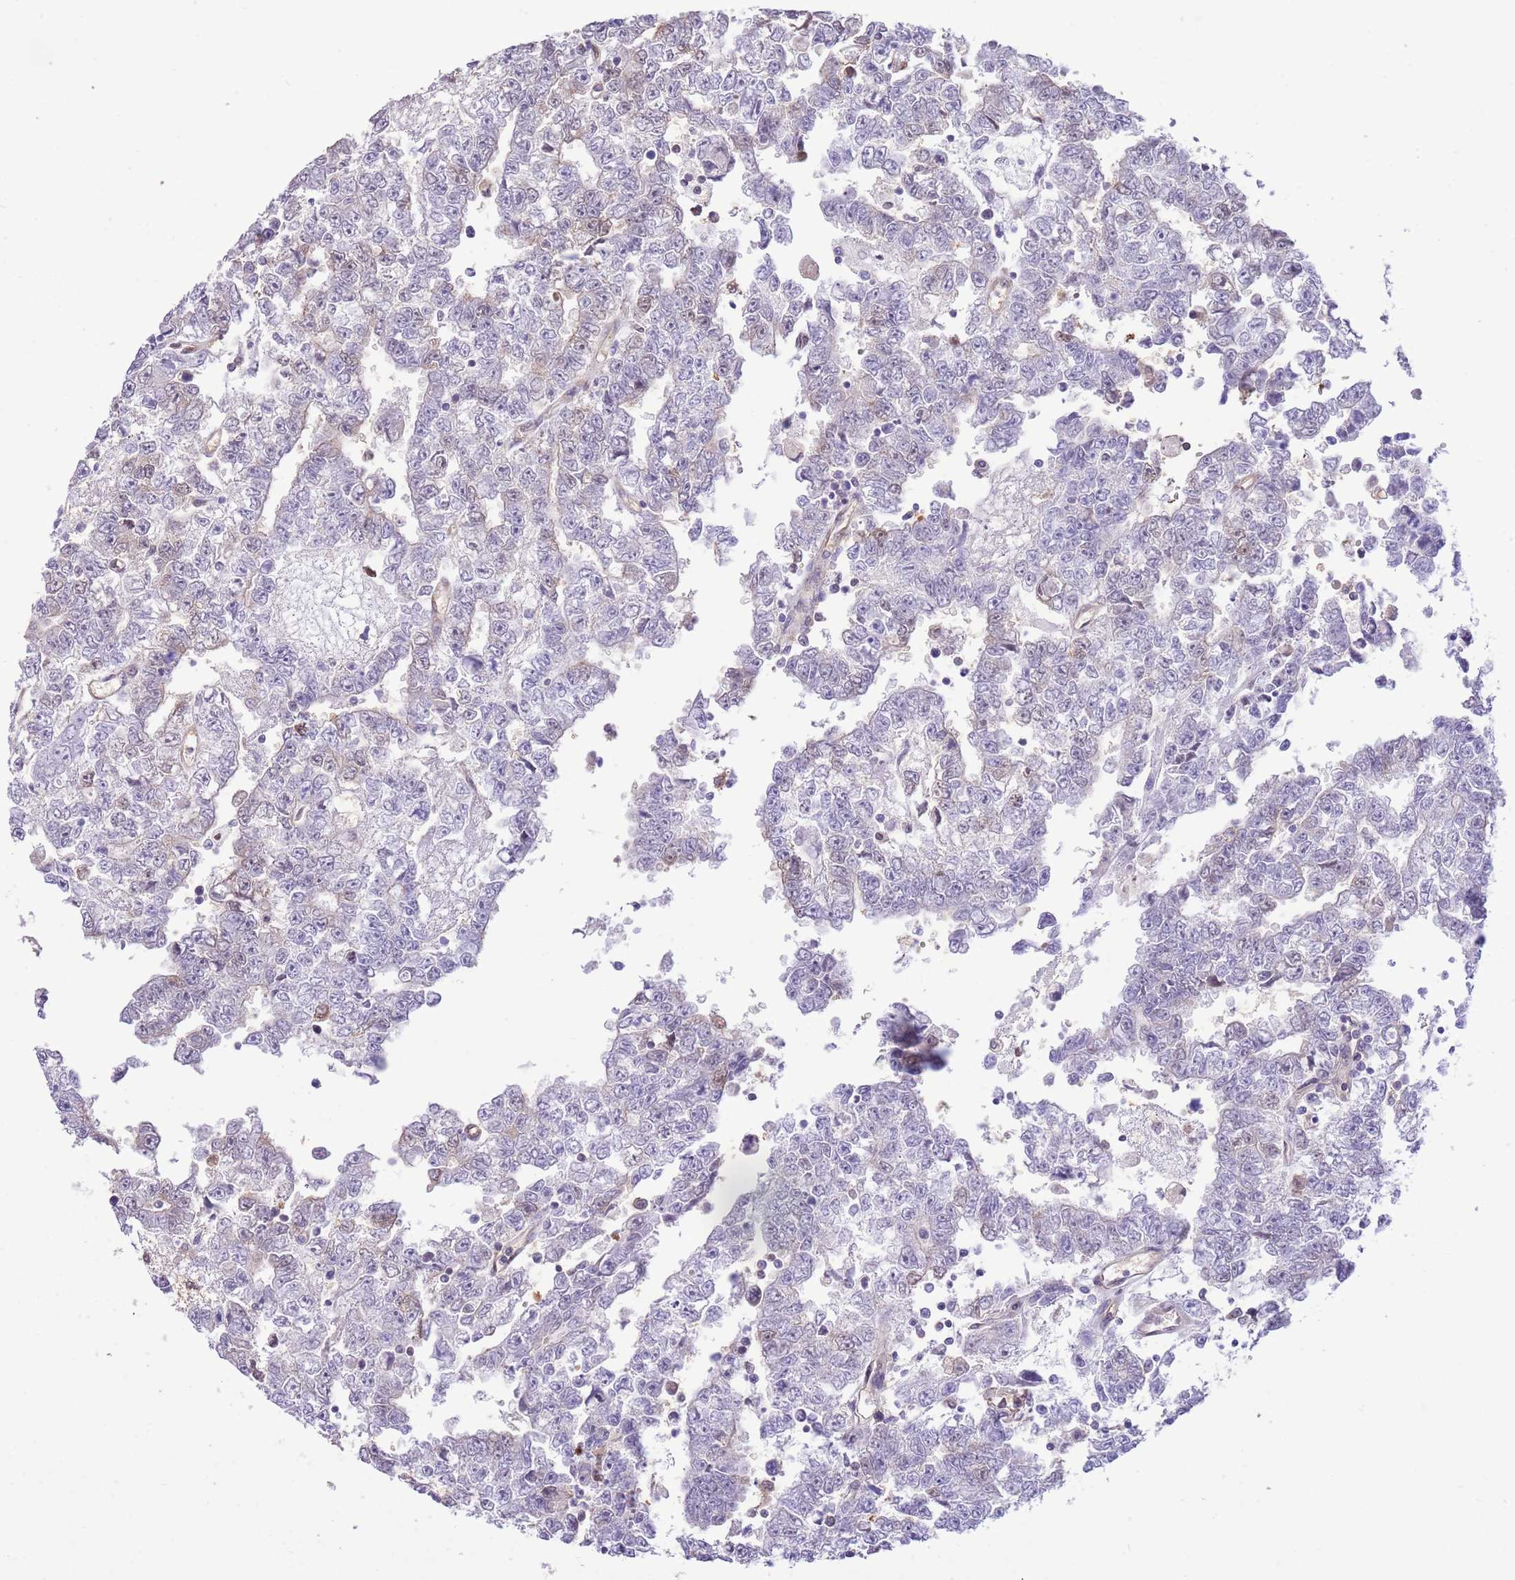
{"staining": {"intensity": "moderate", "quantity": "25%-75%", "location": "cytoplasmic/membranous,nuclear"}, "tissue": "testis cancer", "cell_type": "Tumor cells", "image_type": "cancer", "snomed": [{"axis": "morphology", "description": "Carcinoma, Embryonal, NOS"}, {"axis": "topography", "description": "Testis"}], "caption": "Approximately 25%-75% of tumor cells in human testis cancer (embryonal carcinoma) exhibit moderate cytoplasmic/membranous and nuclear protein staining as visualized by brown immunohistochemical staining.", "gene": "NSFL1C", "patient": {"sex": "male", "age": 25}}